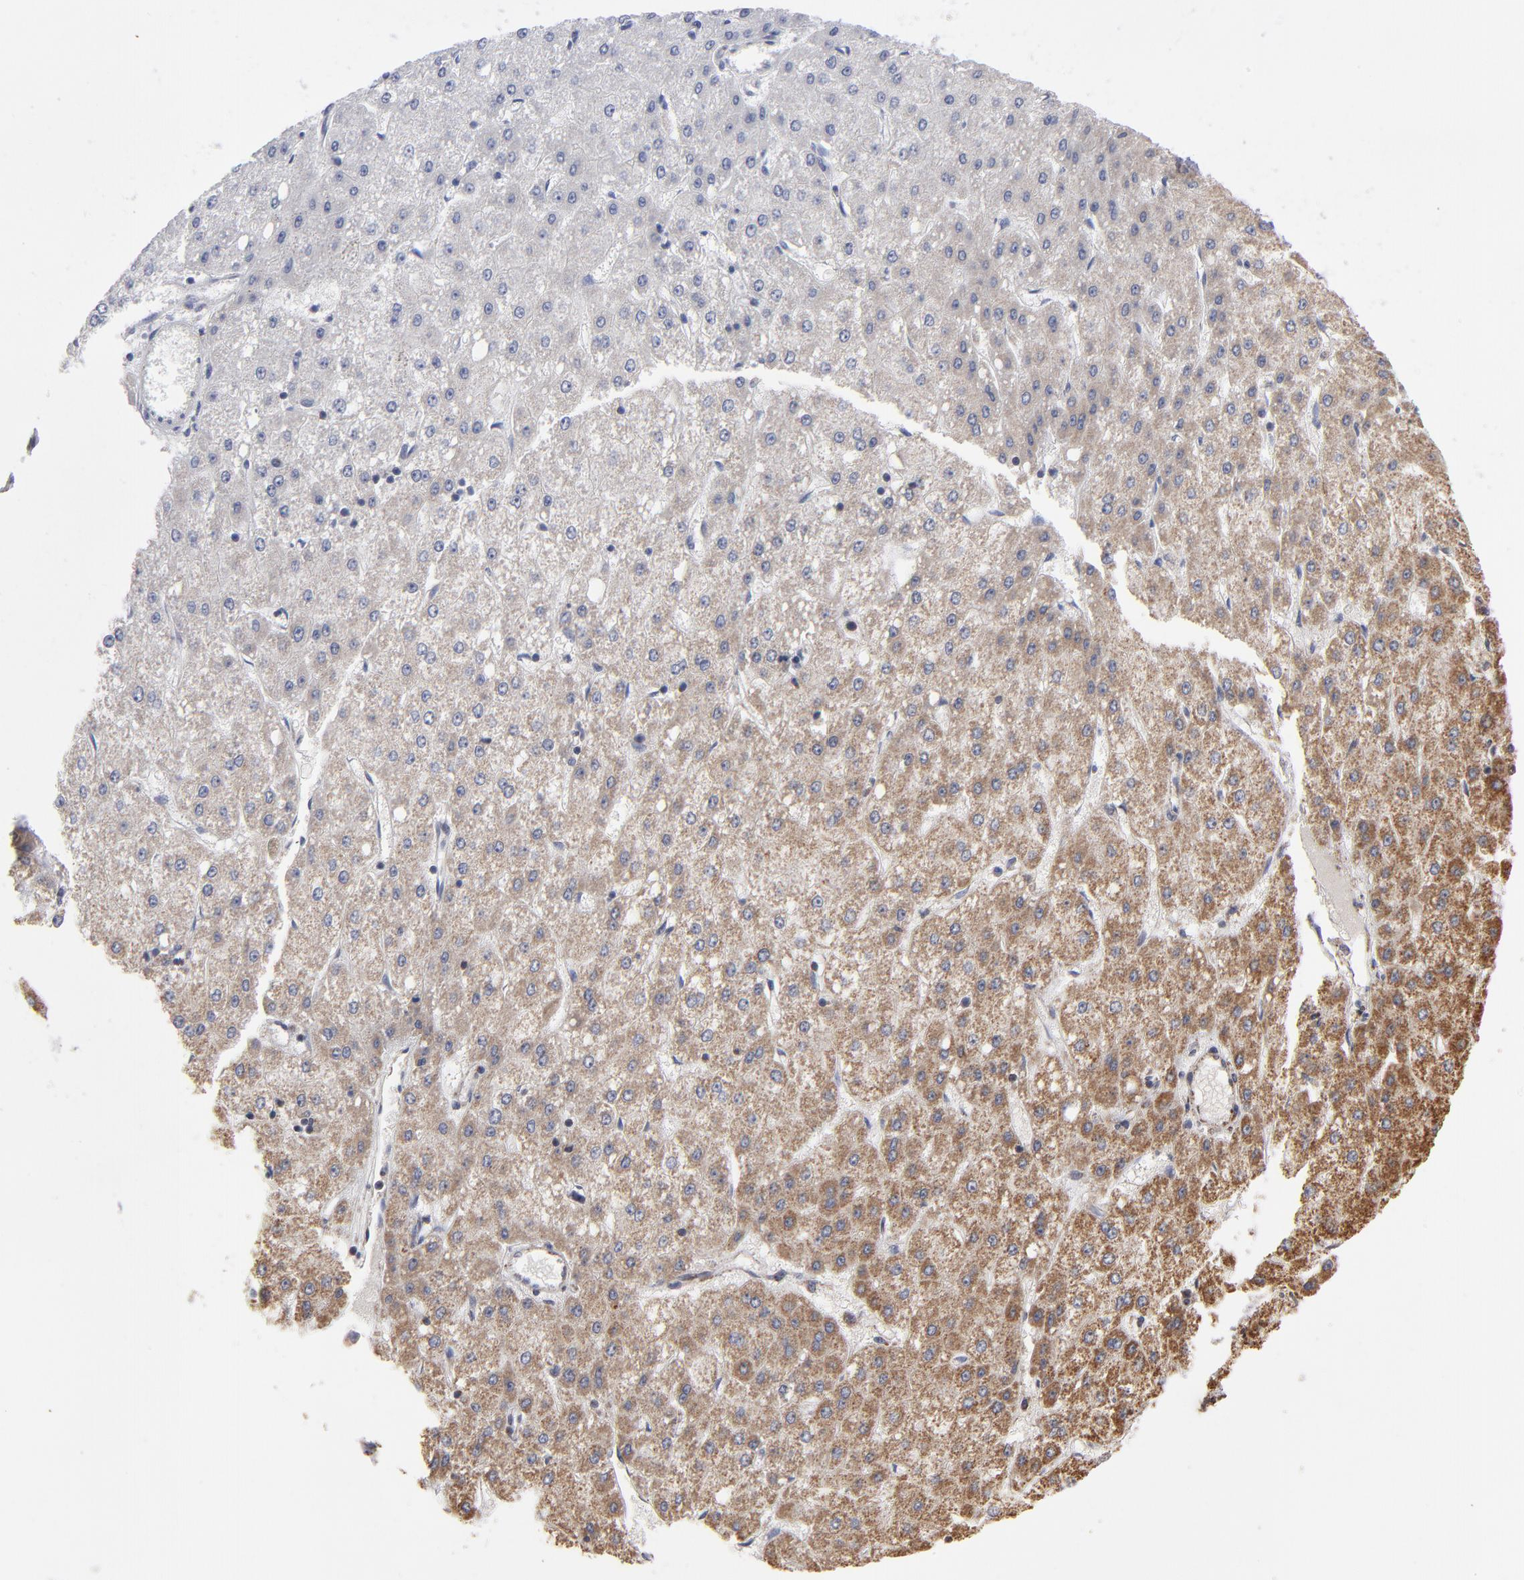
{"staining": {"intensity": "moderate", "quantity": ">75%", "location": "cytoplasmic/membranous"}, "tissue": "liver cancer", "cell_type": "Tumor cells", "image_type": "cancer", "snomed": [{"axis": "morphology", "description": "Carcinoma, Hepatocellular, NOS"}, {"axis": "topography", "description": "Liver"}], "caption": "Human liver cancer stained for a protein (brown) reveals moderate cytoplasmic/membranous positive positivity in about >75% of tumor cells.", "gene": "MIPOL1", "patient": {"sex": "female", "age": 52}}